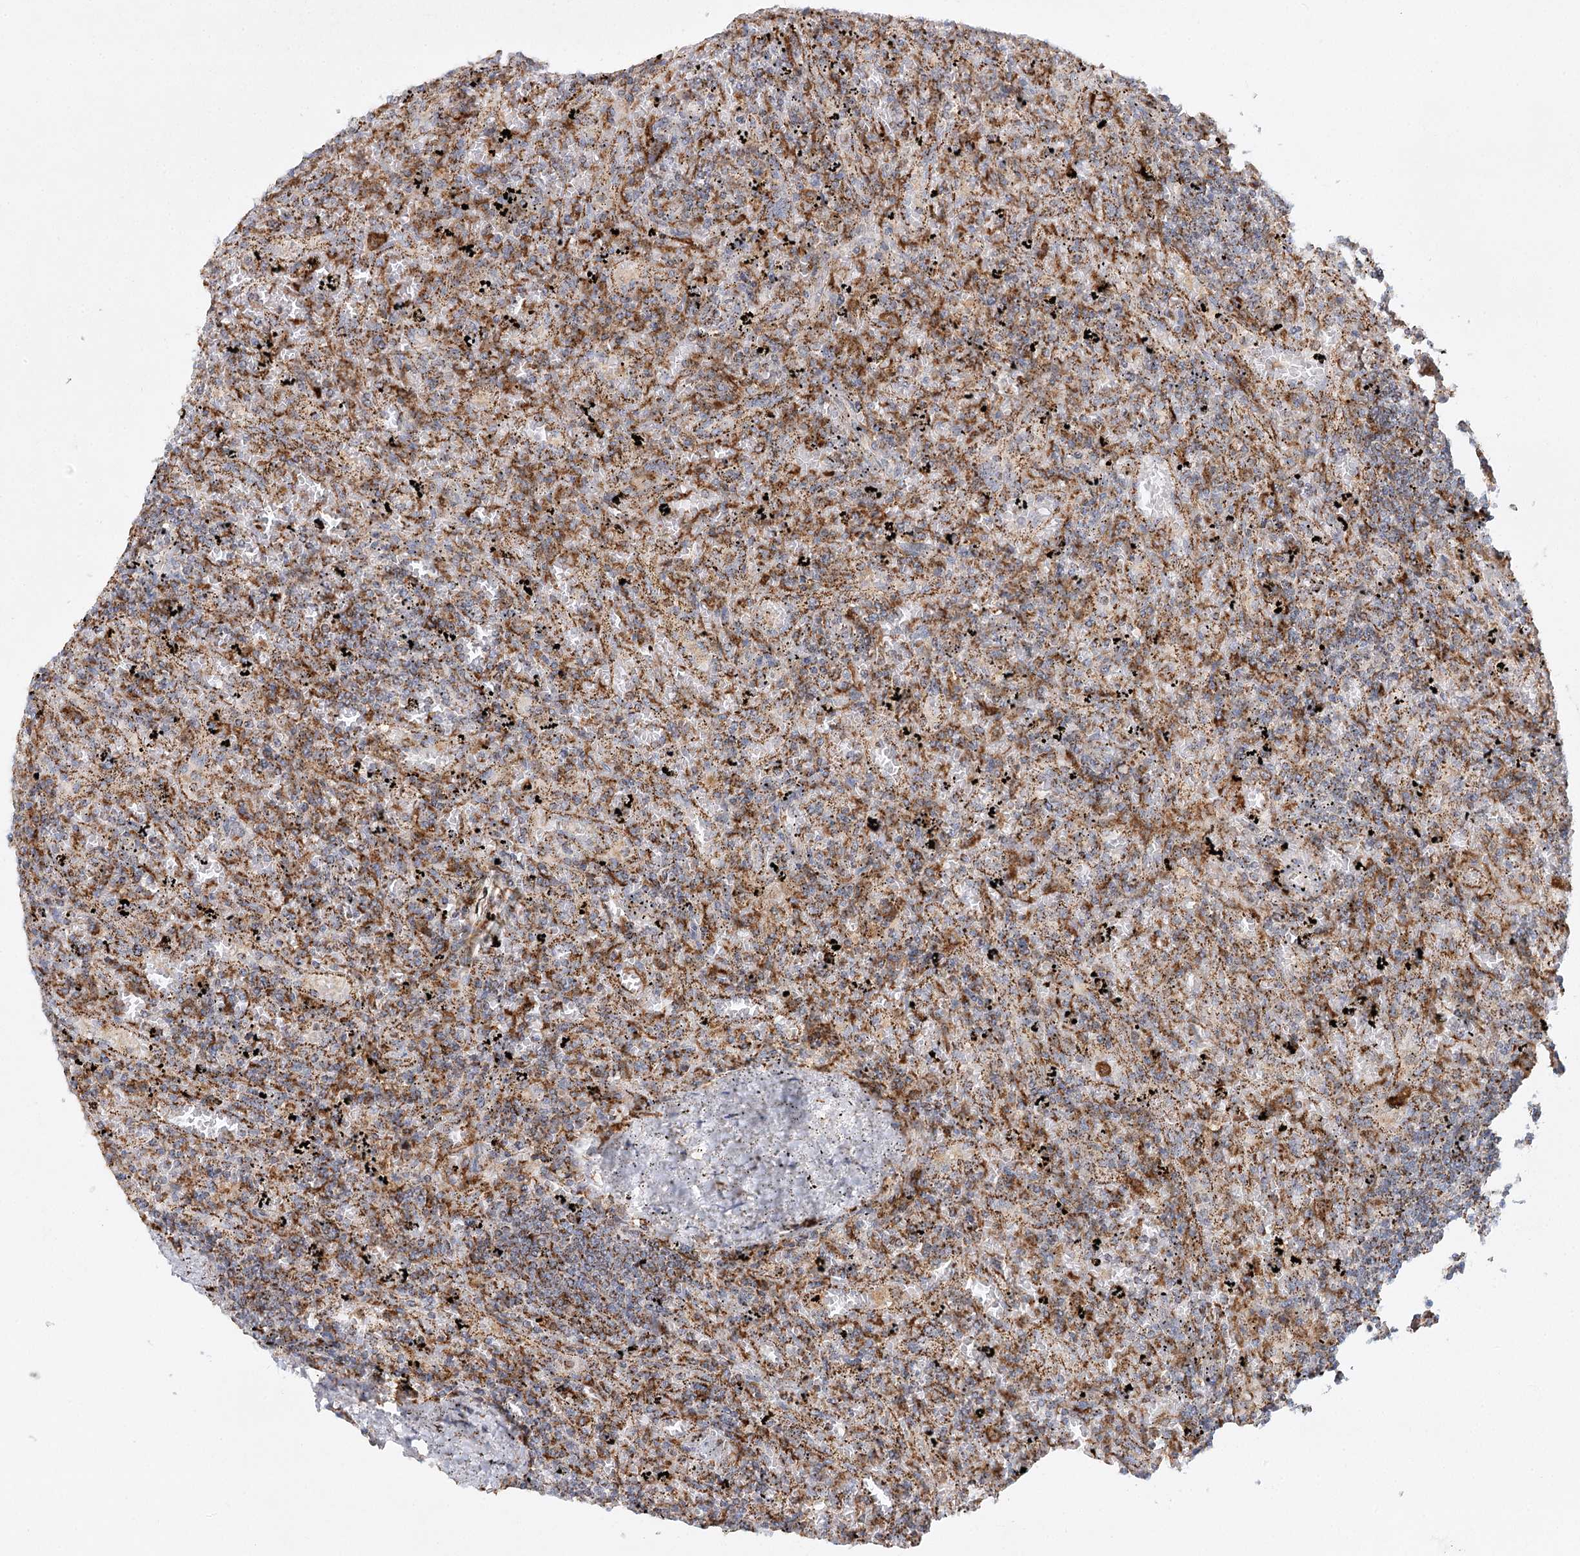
{"staining": {"intensity": "moderate", "quantity": "<25%", "location": "cytoplasmic/membranous"}, "tissue": "lymphoma", "cell_type": "Tumor cells", "image_type": "cancer", "snomed": [{"axis": "morphology", "description": "Malignant lymphoma, non-Hodgkin's type, Low grade"}, {"axis": "topography", "description": "Spleen"}], "caption": "Moderate cytoplasmic/membranous staining is identified in about <25% of tumor cells in malignant lymphoma, non-Hodgkin's type (low-grade). (Stains: DAB in brown, nuclei in blue, Microscopy: brightfield microscopy at high magnification).", "gene": "TAS1R1", "patient": {"sex": "male", "age": 76}}